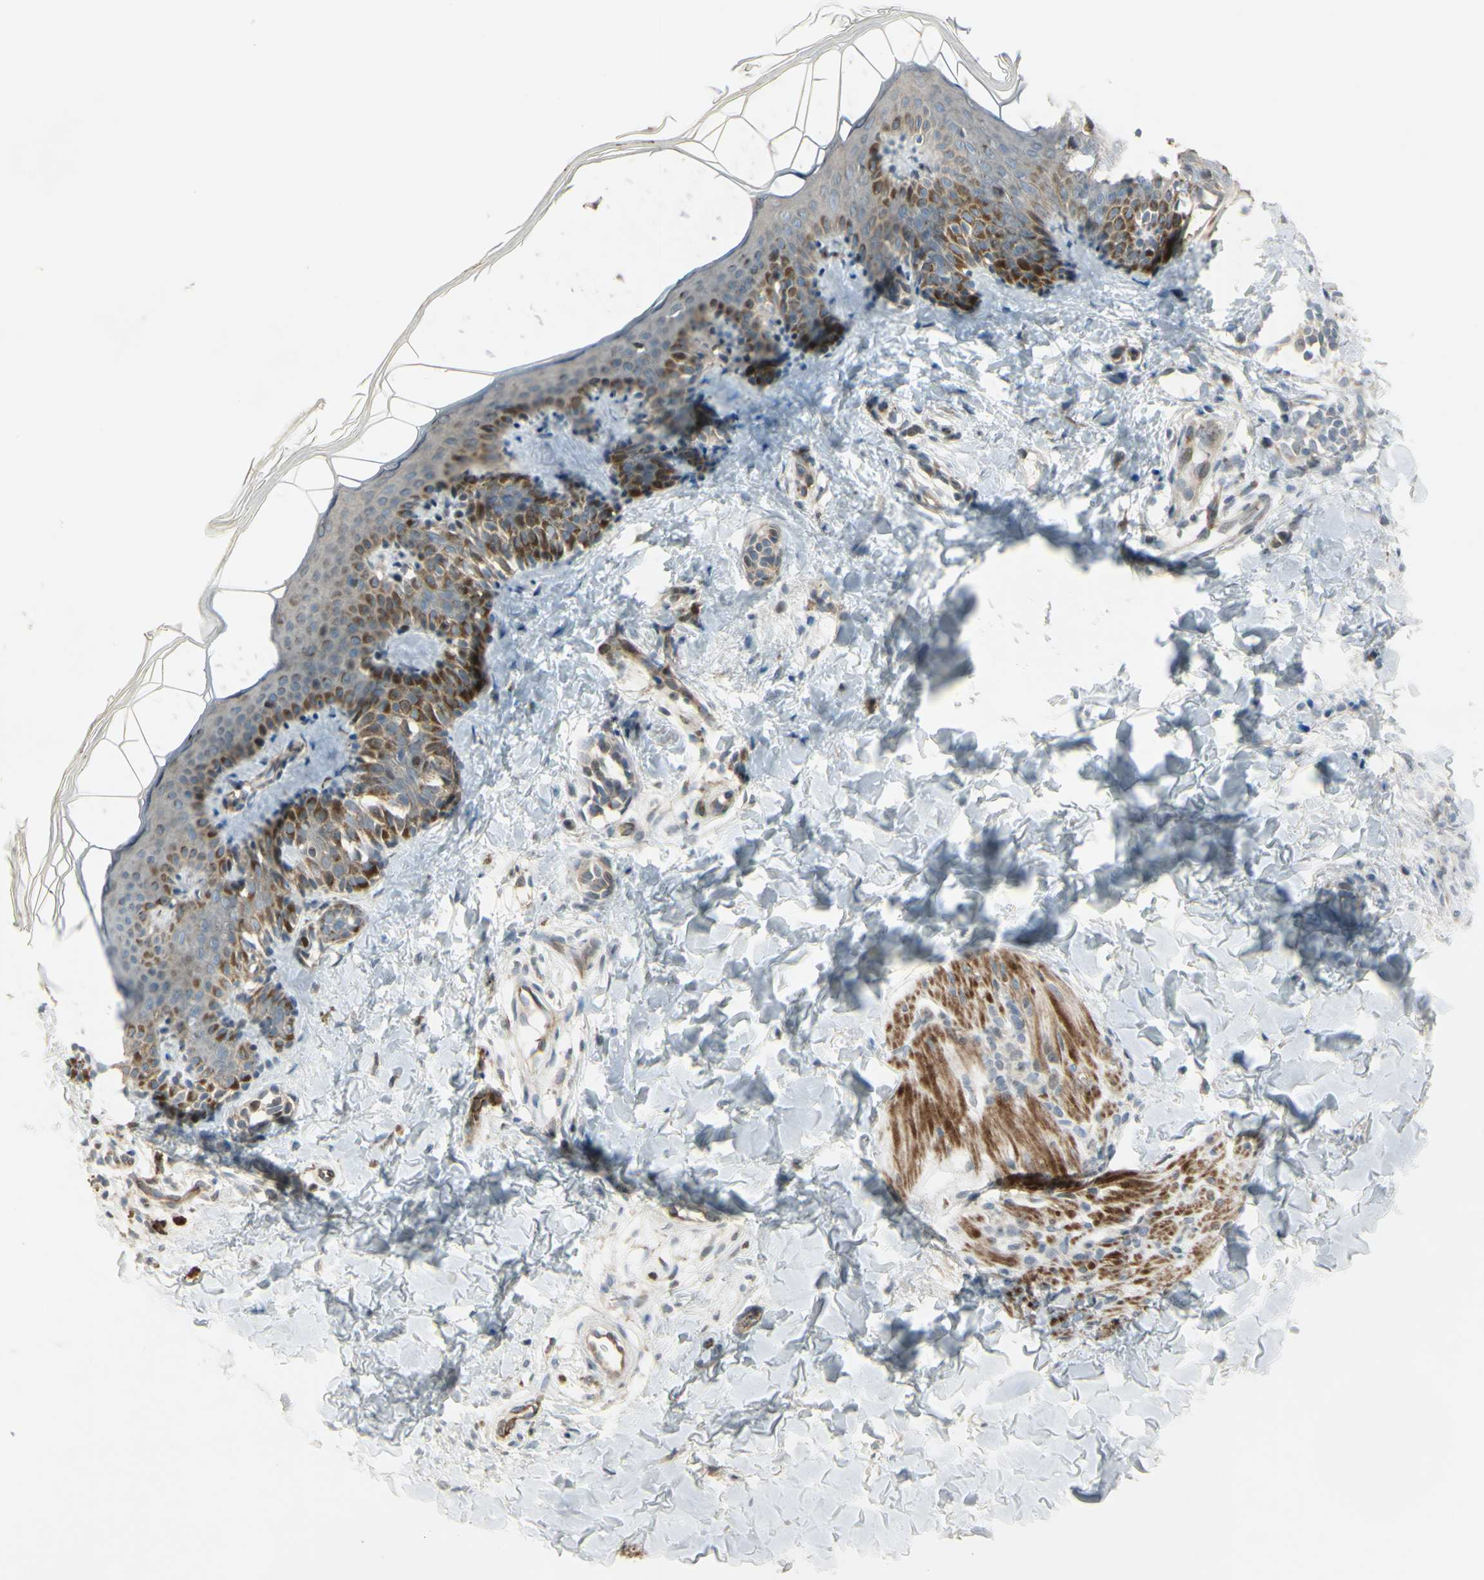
{"staining": {"intensity": "negative", "quantity": "none", "location": "none"}, "tissue": "skin", "cell_type": "Fibroblasts", "image_type": "normal", "snomed": [{"axis": "morphology", "description": "Normal tissue, NOS"}, {"axis": "topography", "description": "Skin"}], "caption": "Image shows no significant protein positivity in fibroblasts of benign skin.", "gene": "NDFIP1", "patient": {"sex": "male", "age": 16}}